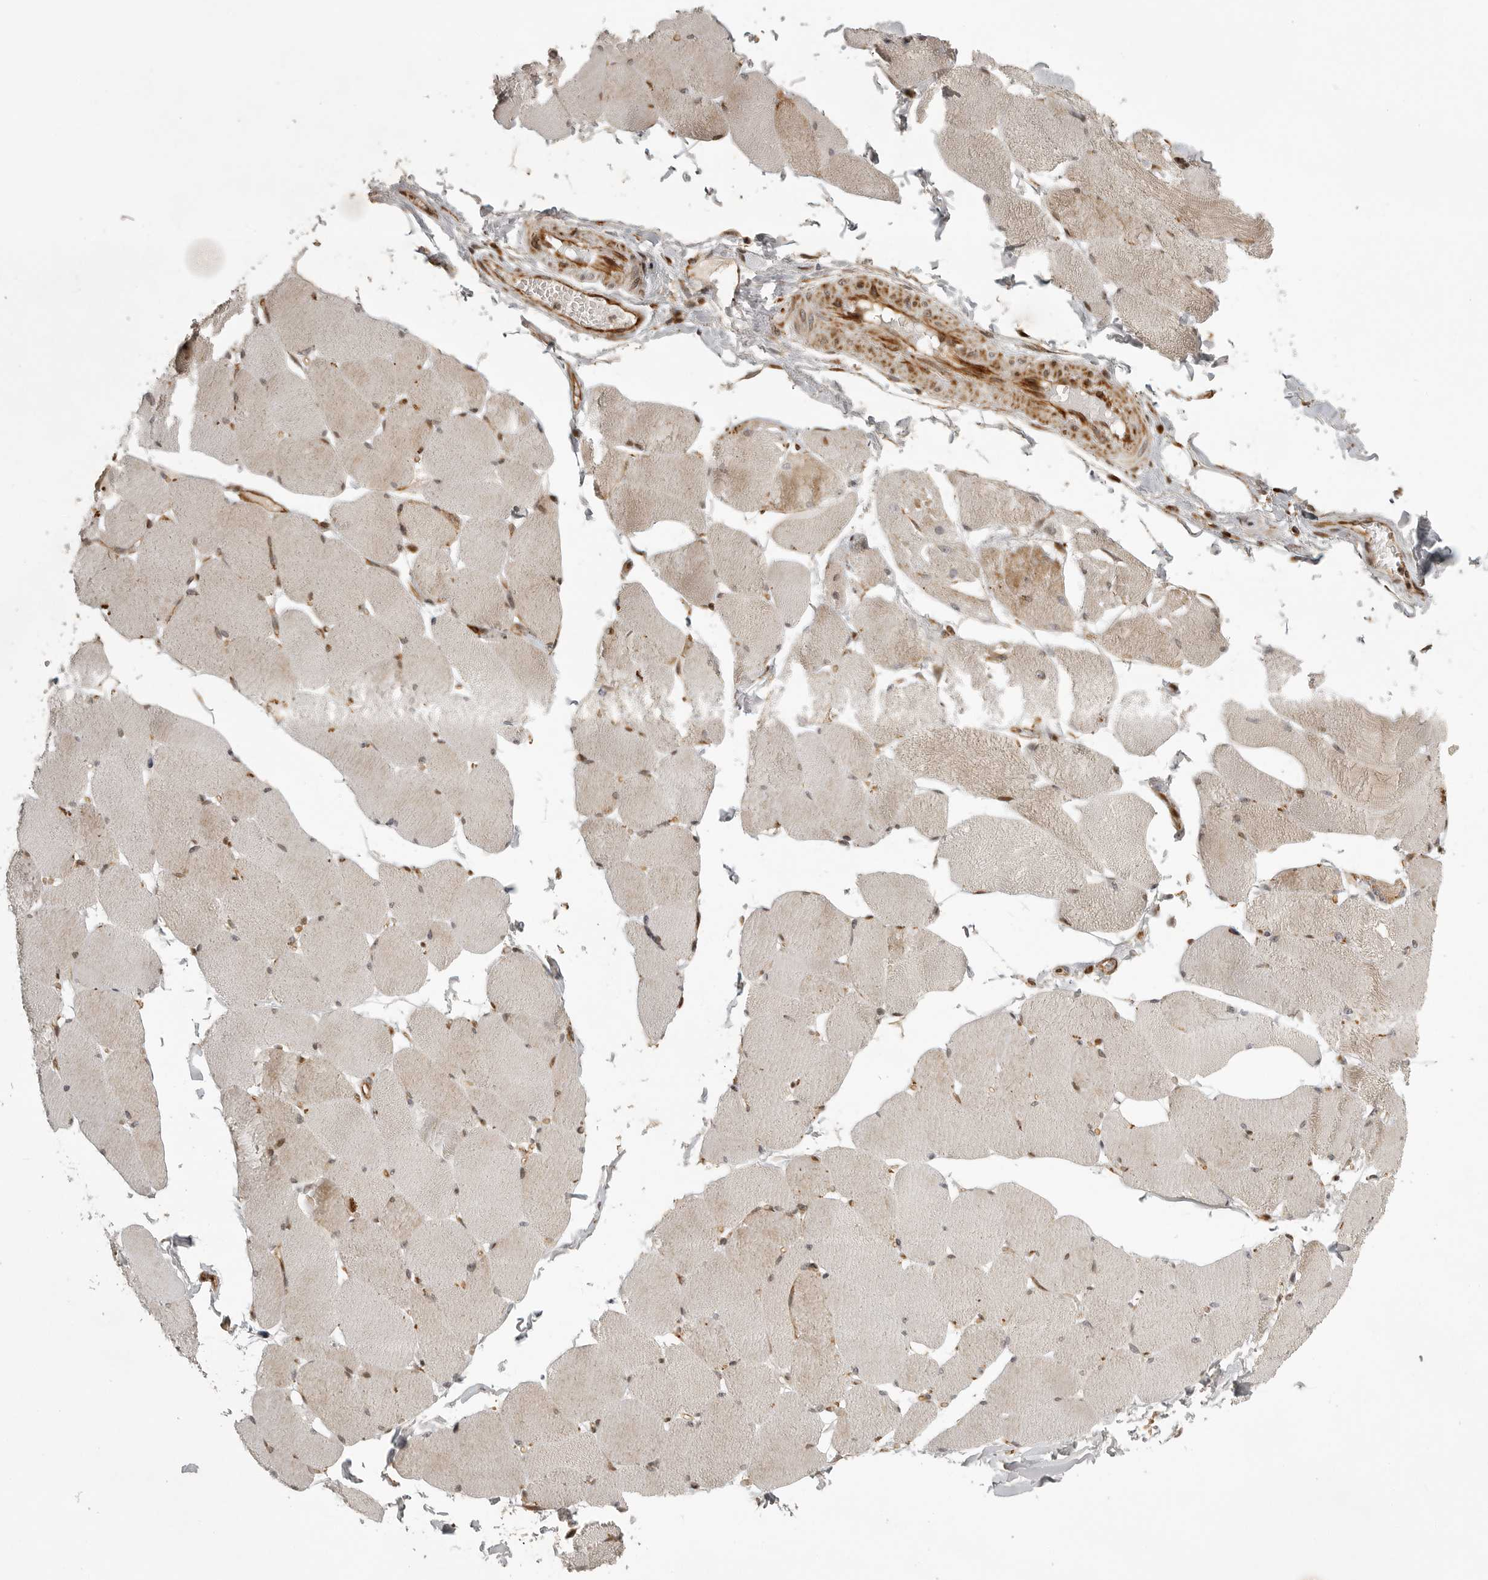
{"staining": {"intensity": "moderate", "quantity": "25%-75%", "location": "cytoplasmic/membranous"}, "tissue": "skeletal muscle", "cell_type": "Myocytes", "image_type": "normal", "snomed": [{"axis": "morphology", "description": "Normal tissue, NOS"}, {"axis": "topography", "description": "Skin"}, {"axis": "topography", "description": "Skeletal muscle"}], "caption": "Benign skeletal muscle reveals moderate cytoplasmic/membranous positivity in approximately 25%-75% of myocytes.", "gene": "NARS2", "patient": {"sex": "male", "age": 83}}